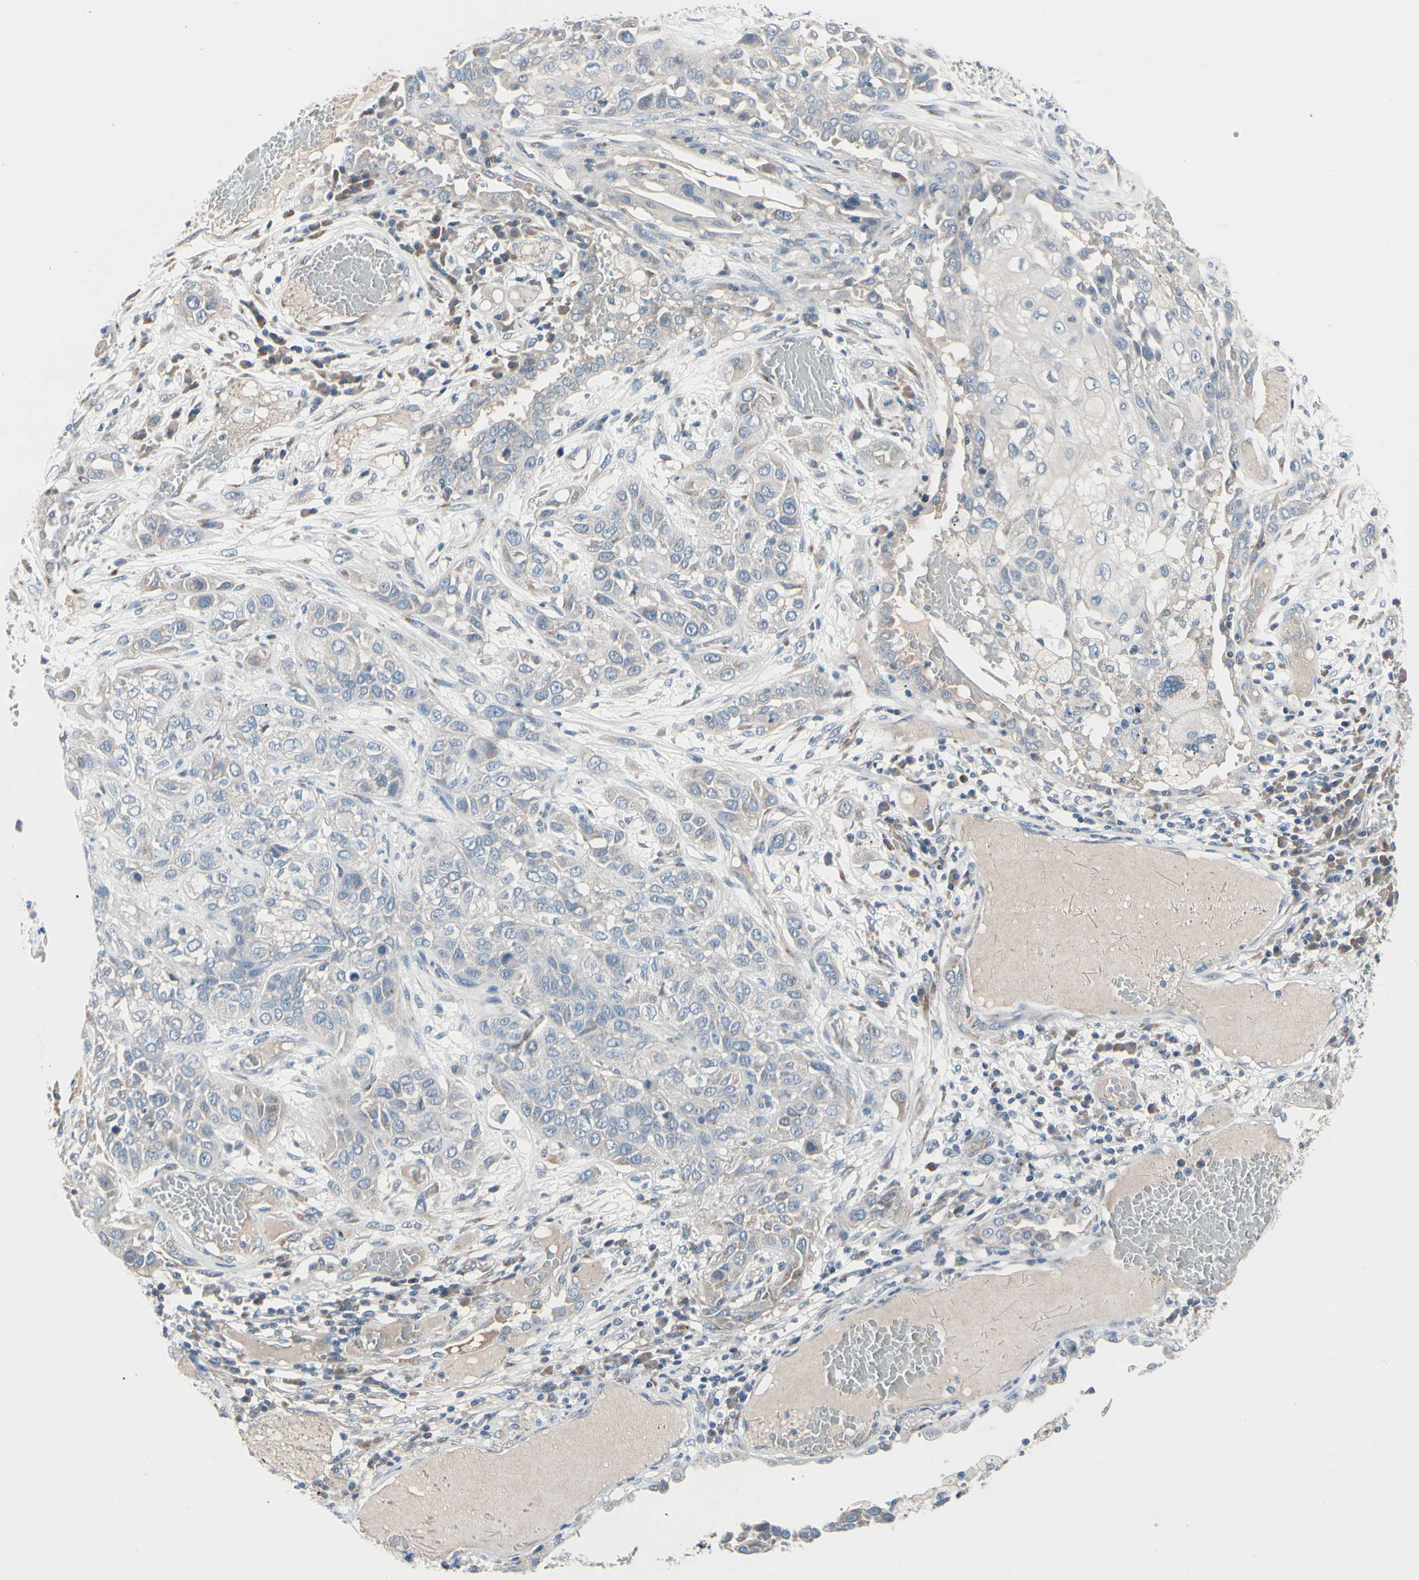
{"staining": {"intensity": "weak", "quantity": "<25%", "location": "cytoplasmic/membranous"}, "tissue": "lung cancer", "cell_type": "Tumor cells", "image_type": "cancer", "snomed": [{"axis": "morphology", "description": "Squamous cell carcinoma, NOS"}, {"axis": "topography", "description": "Lung"}], "caption": "The immunohistochemistry (IHC) image has no significant positivity in tumor cells of lung cancer tissue.", "gene": "PGR", "patient": {"sex": "male", "age": 71}}